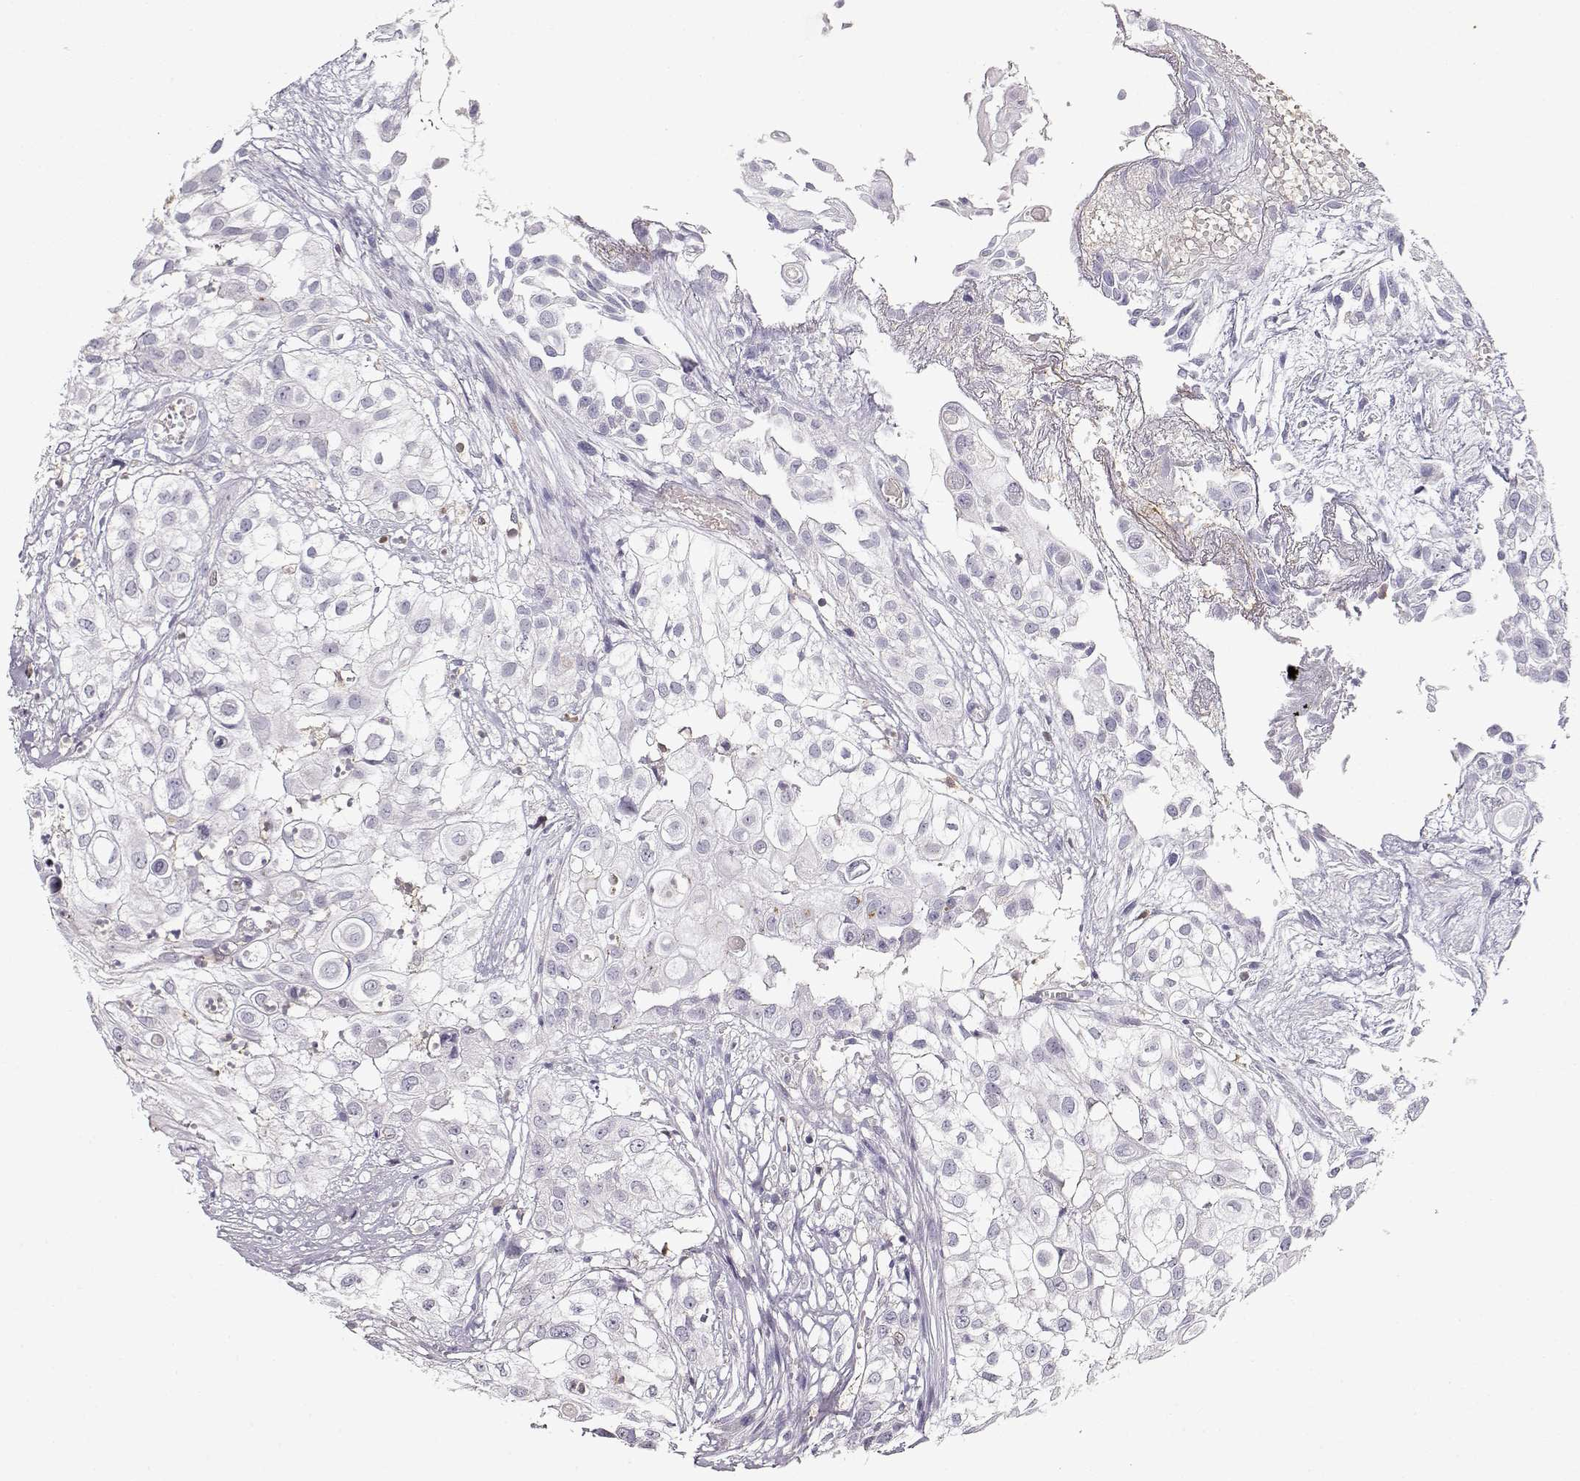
{"staining": {"intensity": "negative", "quantity": "none", "location": "none"}, "tissue": "urothelial cancer", "cell_type": "Tumor cells", "image_type": "cancer", "snomed": [{"axis": "morphology", "description": "Urothelial carcinoma, High grade"}, {"axis": "topography", "description": "Urinary bladder"}], "caption": "Immunohistochemical staining of urothelial cancer exhibits no significant expression in tumor cells.", "gene": "VAV1", "patient": {"sex": "female", "age": 79}}